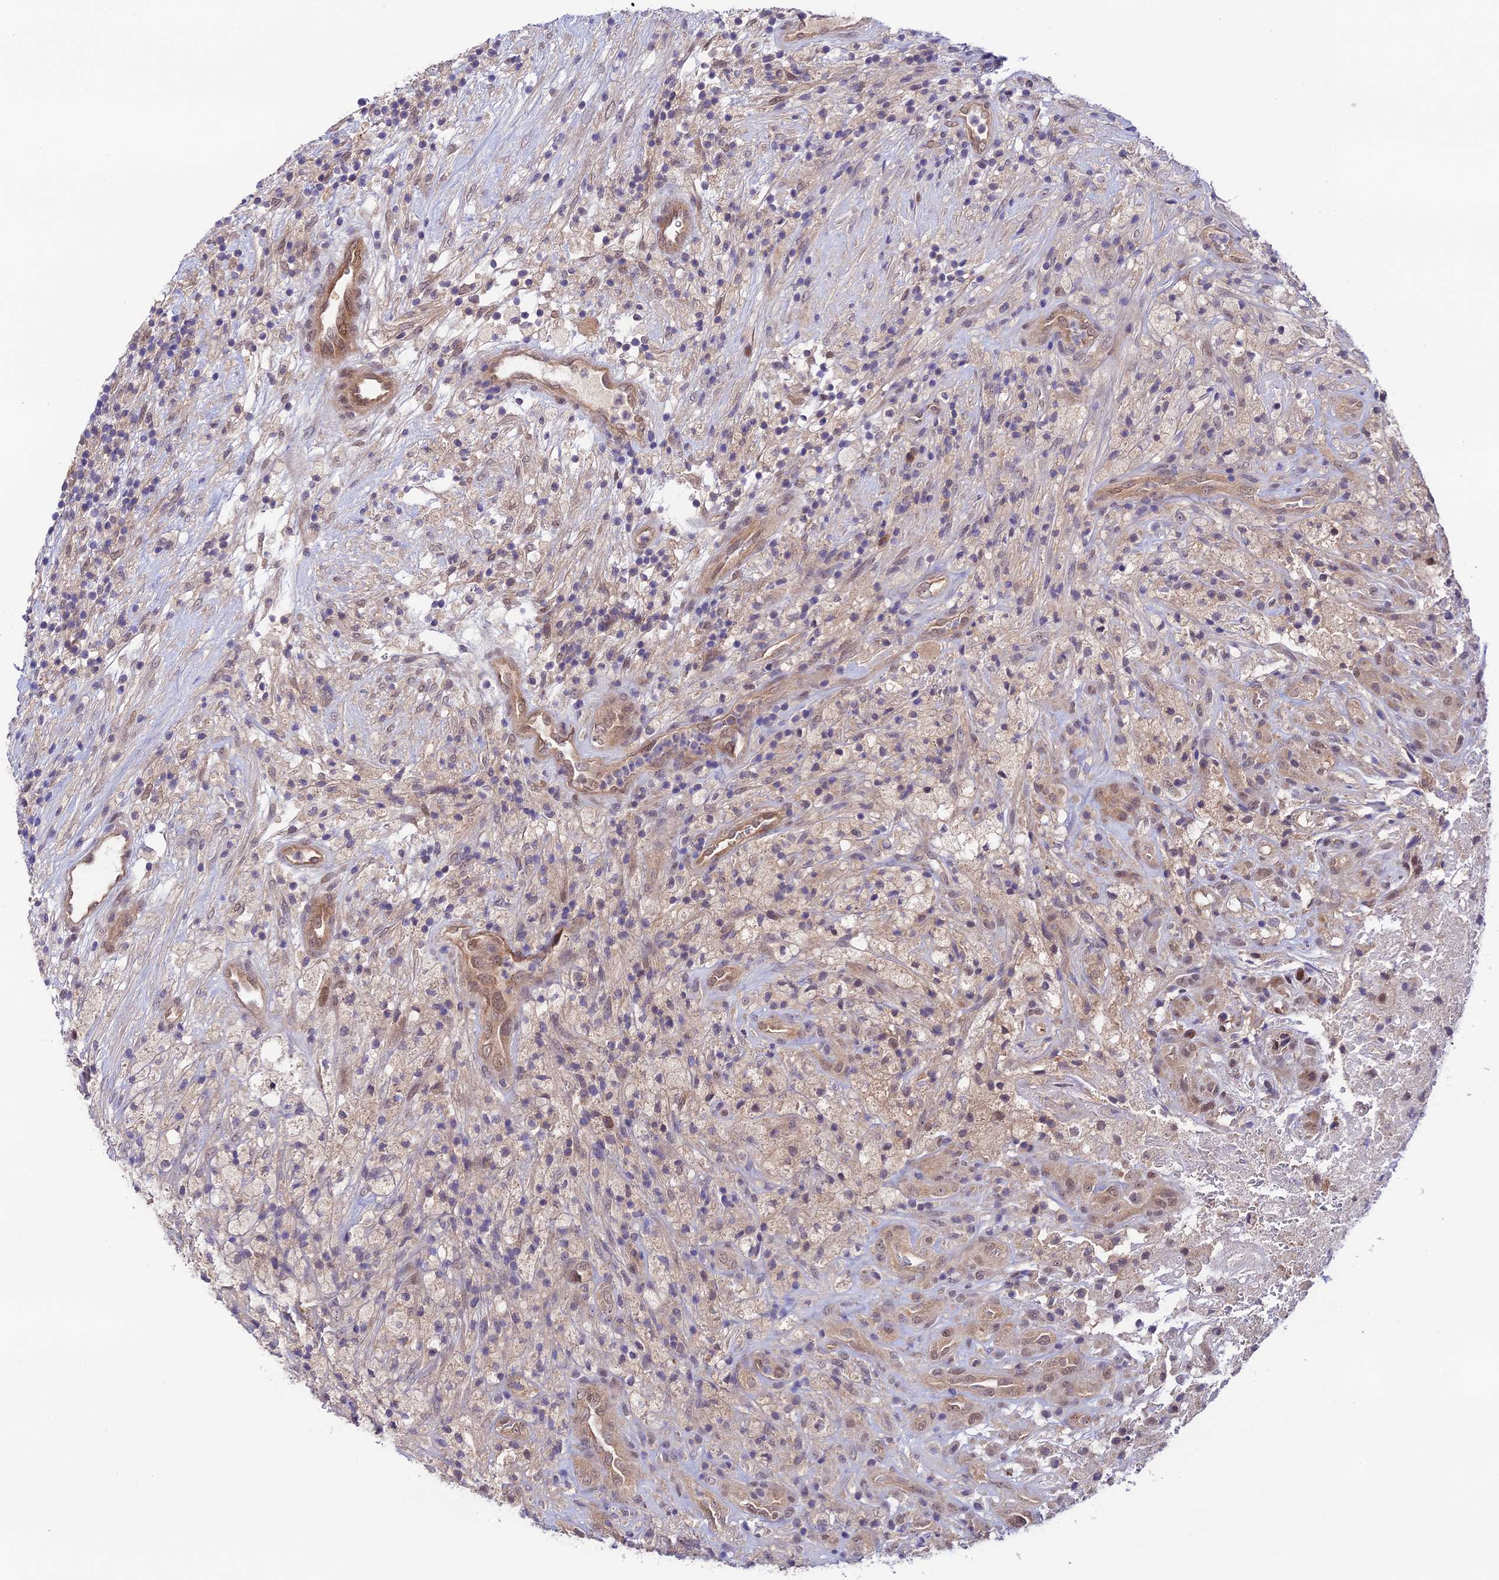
{"staining": {"intensity": "negative", "quantity": "none", "location": "none"}, "tissue": "glioma", "cell_type": "Tumor cells", "image_type": "cancer", "snomed": [{"axis": "morphology", "description": "Glioma, malignant, High grade"}, {"axis": "topography", "description": "Brain"}], "caption": "The IHC micrograph has no significant positivity in tumor cells of malignant glioma (high-grade) tissue.", "gene": "TRIM40", "patient": {"sex": "male", "age": 69}}